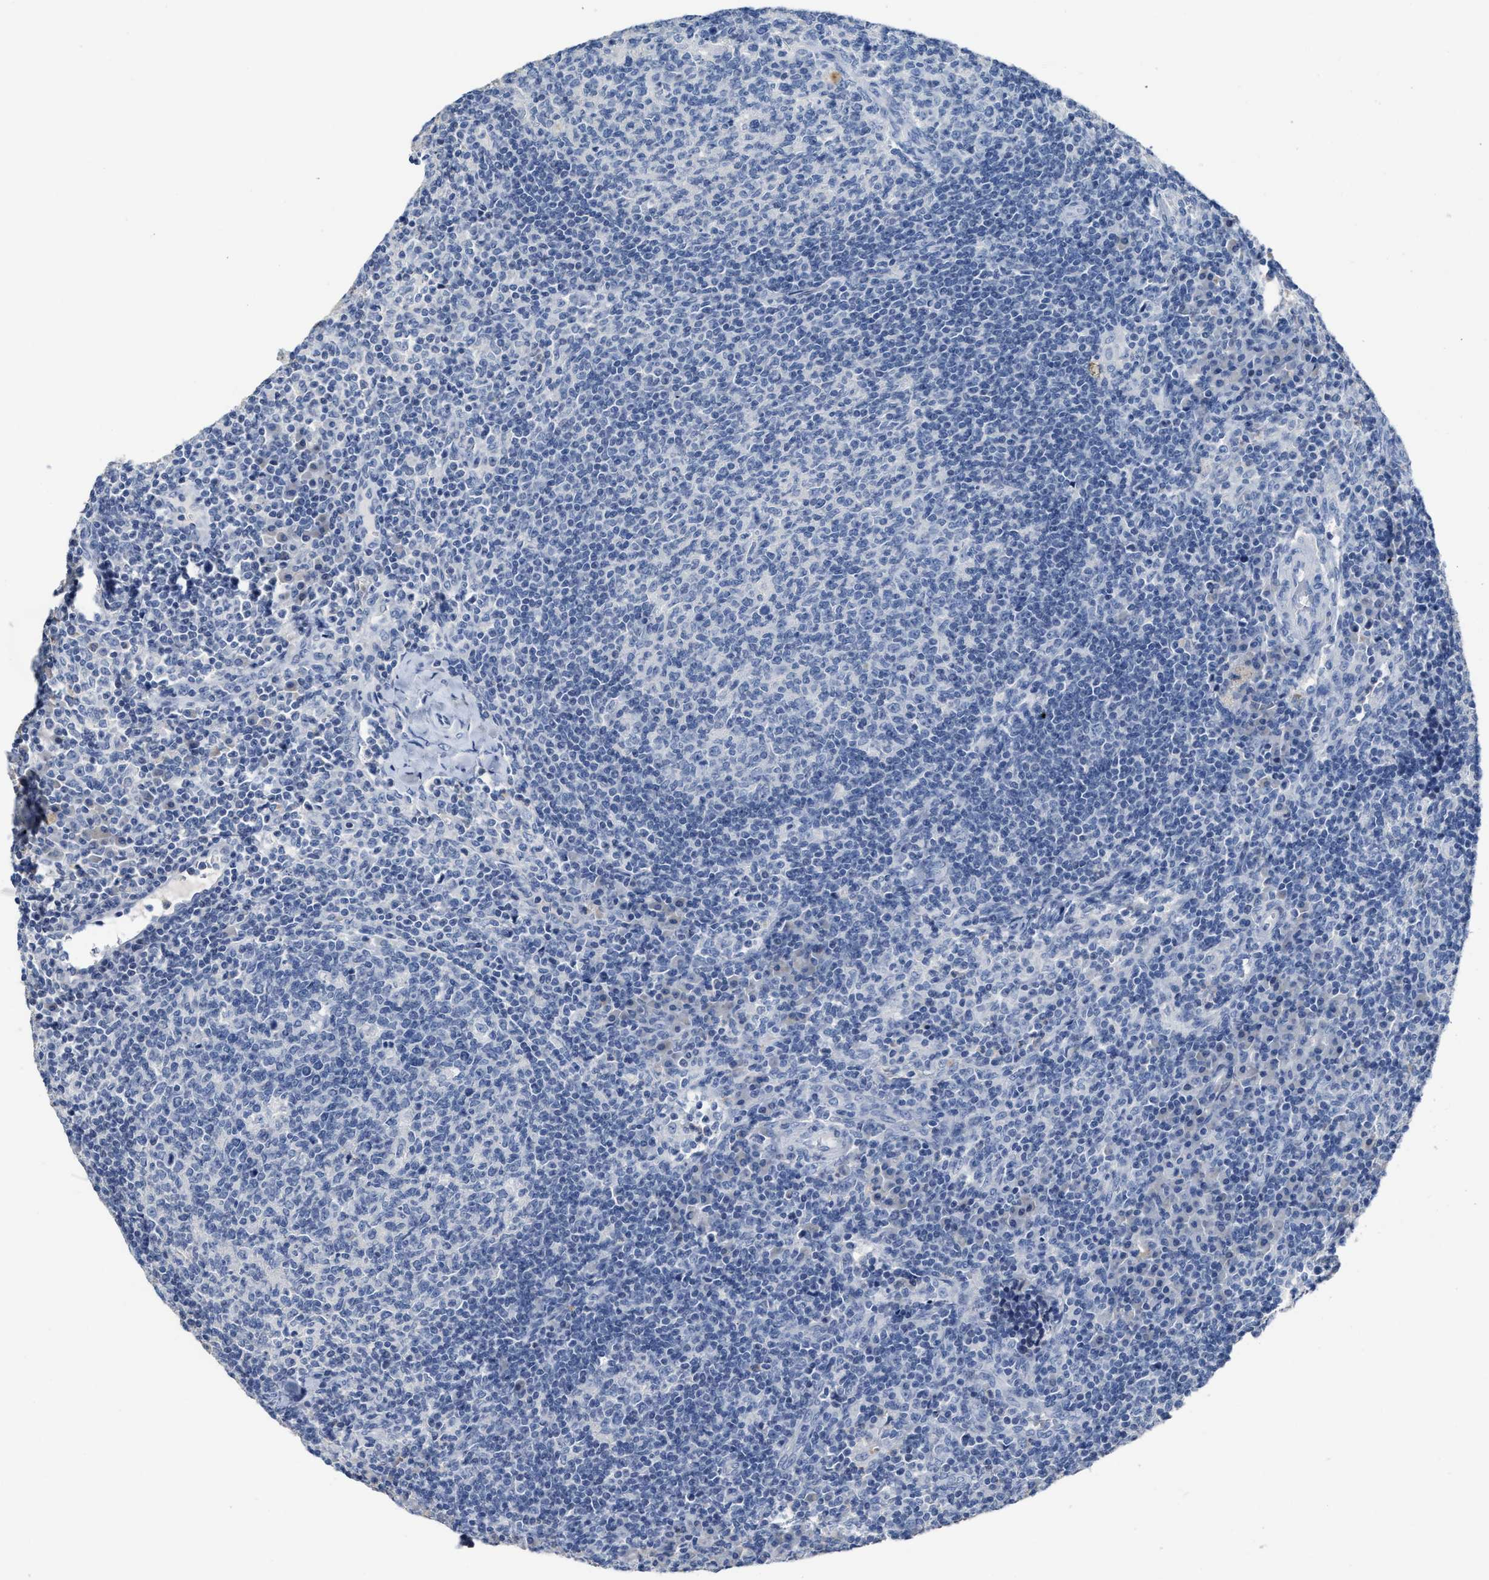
{"staining": {"intensity": "negative", "quantity": "none", "location": "none"}, "tissue": "lymph node", "cell_type": "Germinal center cells", "image_type": "normal", "snomed": [{"axis": "morphology", "description": "Normal tissue, NOS"}, {"axis": "morphology", "description": "Inflammation, NOS"}, {"axis": "topography", "description": "Lymph node"}], "caption": "High power microscopy image of an IHC photomicrograph of benign lymph node, revealing no significant expression in germinal center cells.", "gene": "CEACAM5", "patient": {"sex": "male", "age": 55}}